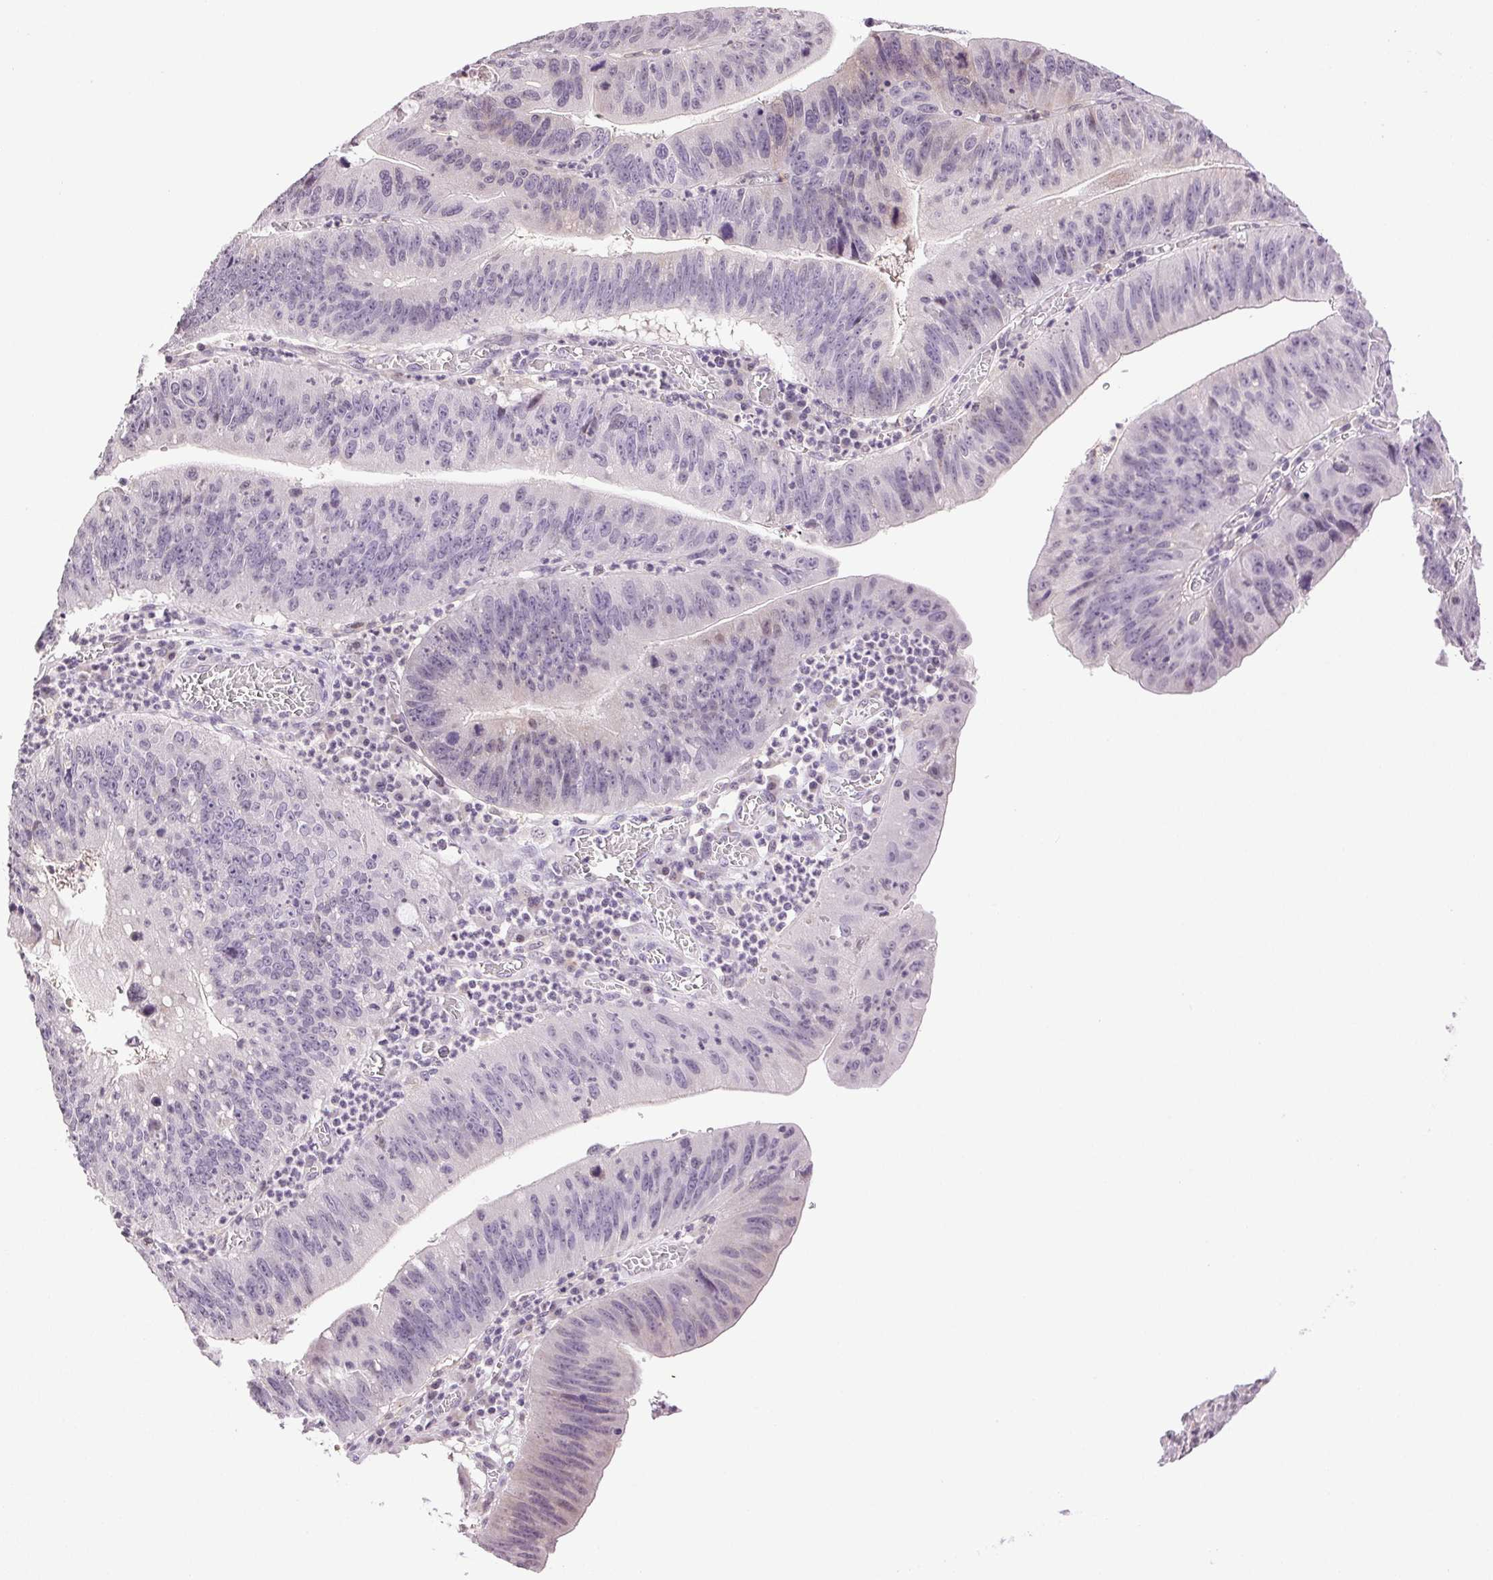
{"staining": {"intensity": "negative", "quantity": "none", "location": "none"}, "tissue": "stomach cancer", "cell_type": "Tumor cells", "image_type": "cancer", "snomed": [{"axis": "morphology", "description": "Adenocarcinoma, NOS"}, {"axis": "topography", "description": "Stomach"}], "caption": "There is no significant expression in tumor cells of stomach cancer (adenocarcinoma). Brightfield microscopy of immunohistochemistry (IHC) stained with DAB (3,3'-diaminobenzidine) (brown) and hematoxylin (blue), captured at high magnification.", "gene": "TNNT3", "patient": {"sex": "male", "age": 59}}